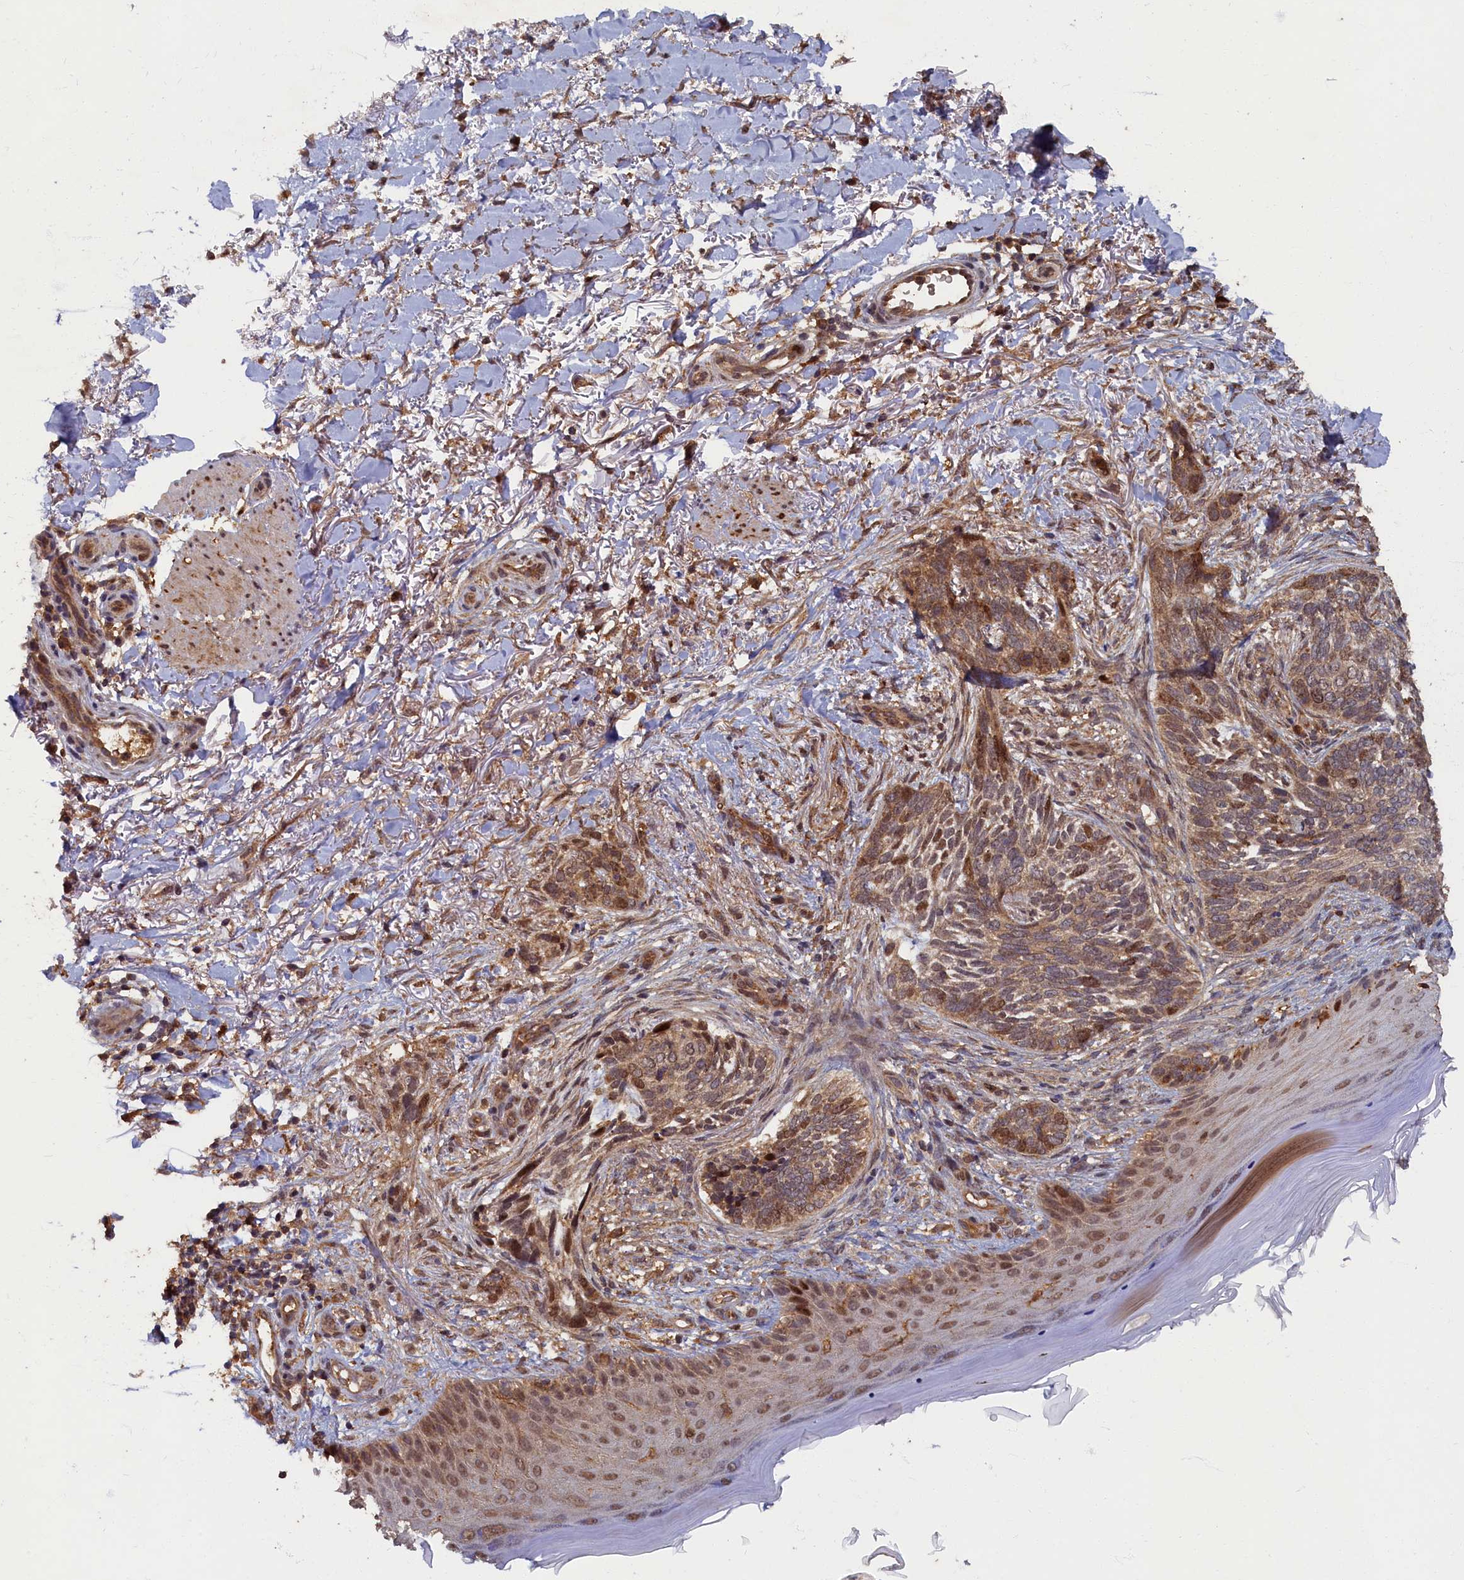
{"staining": {"intensity": "moderate", "quantity": ">75%", "location": "cytoplasmic/membranous,nuclear"}, "tissue": "skin cancer", "cell_type": "Tumor cells", "image_type": "cancer", "snomed": [{"axis": "morphology", "description": "Normal tissue, NOS"}, {"axis": "morphology", "description": "Basal cell carcinoma"}, {"axis": "topography", "description": "Skin"}], "caption": "Immunohistochemical staining of human basal cell carcinoma (skin) exhibits medium levels of moderate cytoplasmic/membranous and nuclear protein expression in about >75% of tumor cells. Using DAB (brown) and hematoxylin (blue) stains, captured at high magnification using brightfield microscopy.", "gene": "BRCA1", "patient": {"sex": "female", "age": 67}}